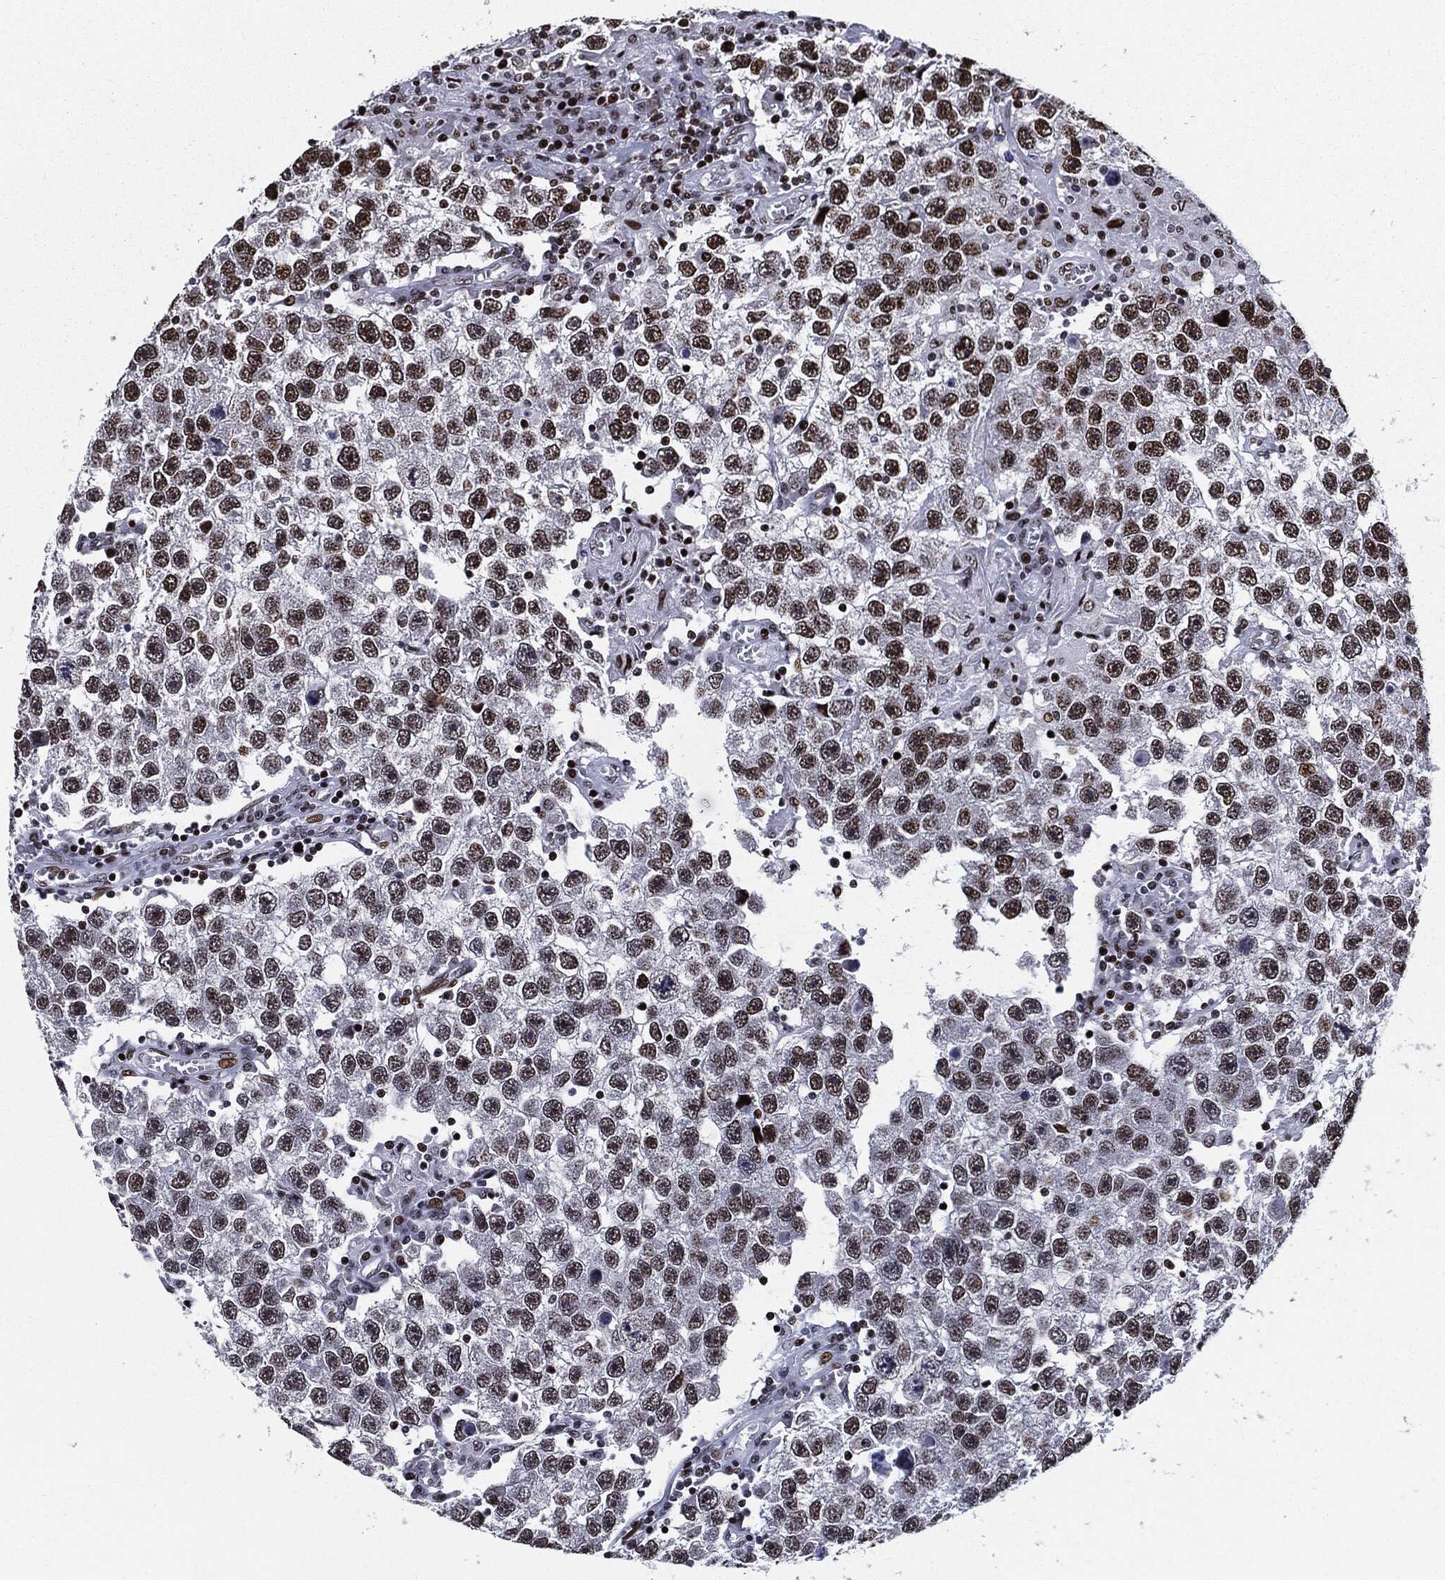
{"staining": {"intensity": "strong", "quantity": "25%-75%", "location": "nuclear"}, "tissue": "testis cancer", "cell_type": "Tumor cells", "image_type": "cancer", "snomed": [{"axis": "morphology", "description": "Seminoma, NOS"}, {"axis": "topography", "description": "Testis"}], "caption": "Testis seminoma stained with immunohistochemistry (IHC) reveals strong nuclear positivity in approximately 25%-75% of tumor cells.", "gene": "ZFP91", "patient": {"sex": "male", "age": 26}}